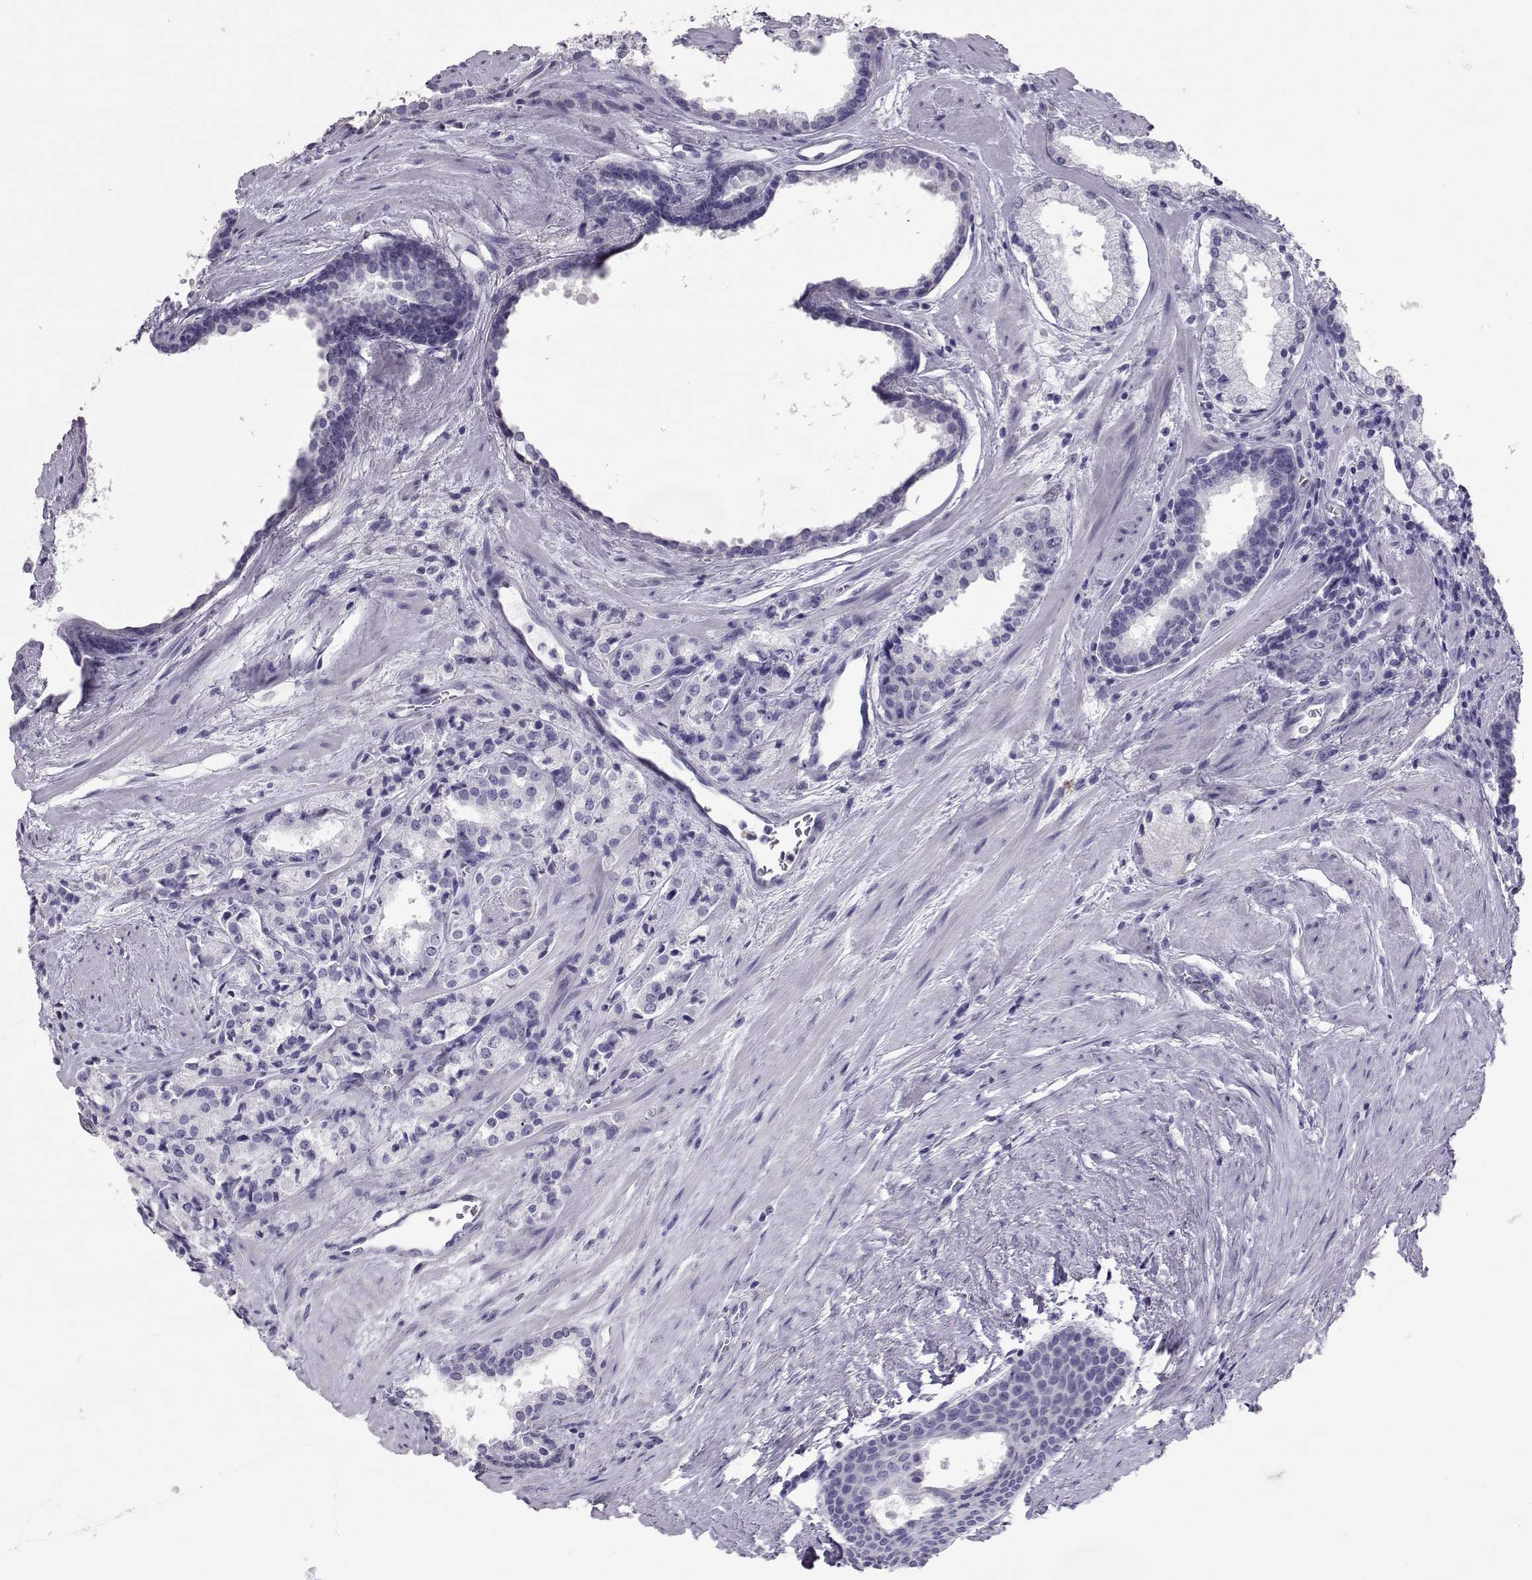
{"staining": {"intensity": "negative", "quantity": "none", "location": "none"}, "tissue": "prostate cancer", "cell_type": "Tumor cells", "image_type": "cancer", "snomed": [{"axis": "morphology", "description": "Adenocarcinoma, Low grade"}, {"axis": "topography", "description": "Prostate"}], "caption": "Immunohistochemistry image of neoplastic tissue: human prostate cancer (low-grade adenocarcinoma) stained with DAB reveals no significant protein positivity in tumor cells.", "gene": "PMCH", "patient": {"sex": "male", "age": 56}}